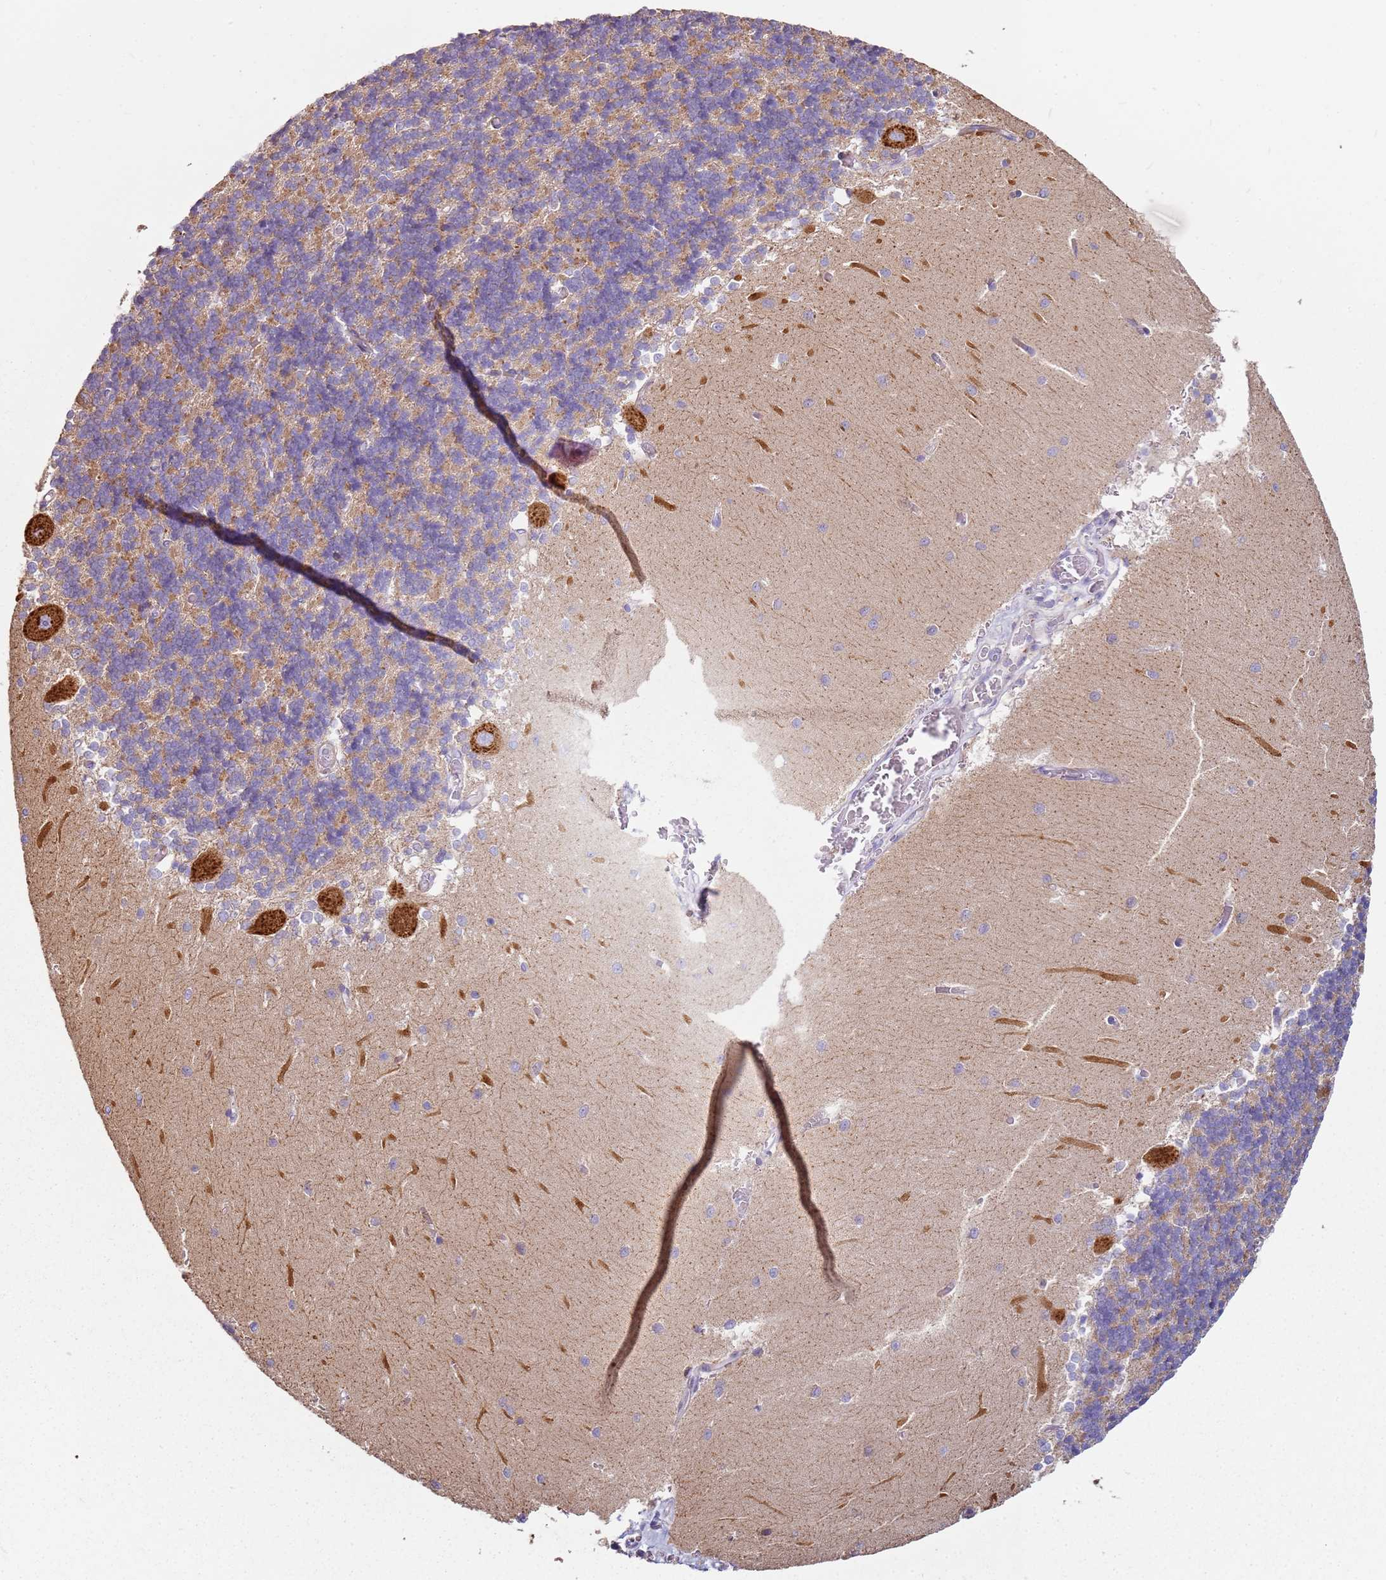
{"staining": {"intensity": "weak", "quantity": "25%-75%", "location": "cytoplasmic/membranous"}, "tissue": "cerebellum", "cell_type": "Cells in granular layer", "image_type": "normal", "snomed": [{"axis": "morphology", "description": "Normal tissue, NOS"}, {"axis": "topography", "description": "Cerebellum"}], "caption": "Immunohistochemistry (IHC) staining of unremarkable cerebellum, which exhibits low levels of weak cytoplasmic/membranous expression in approximately 25%-75% of cells in granular layer indicating weak cytoplasmic/membranous protein positivity. The staining was performed using DAB (brown) for protein detection and nuclei were counterstained in hematoxylin (blue).", "gene": "ALS2", "patient": {"sex": "male", "age": 37}}